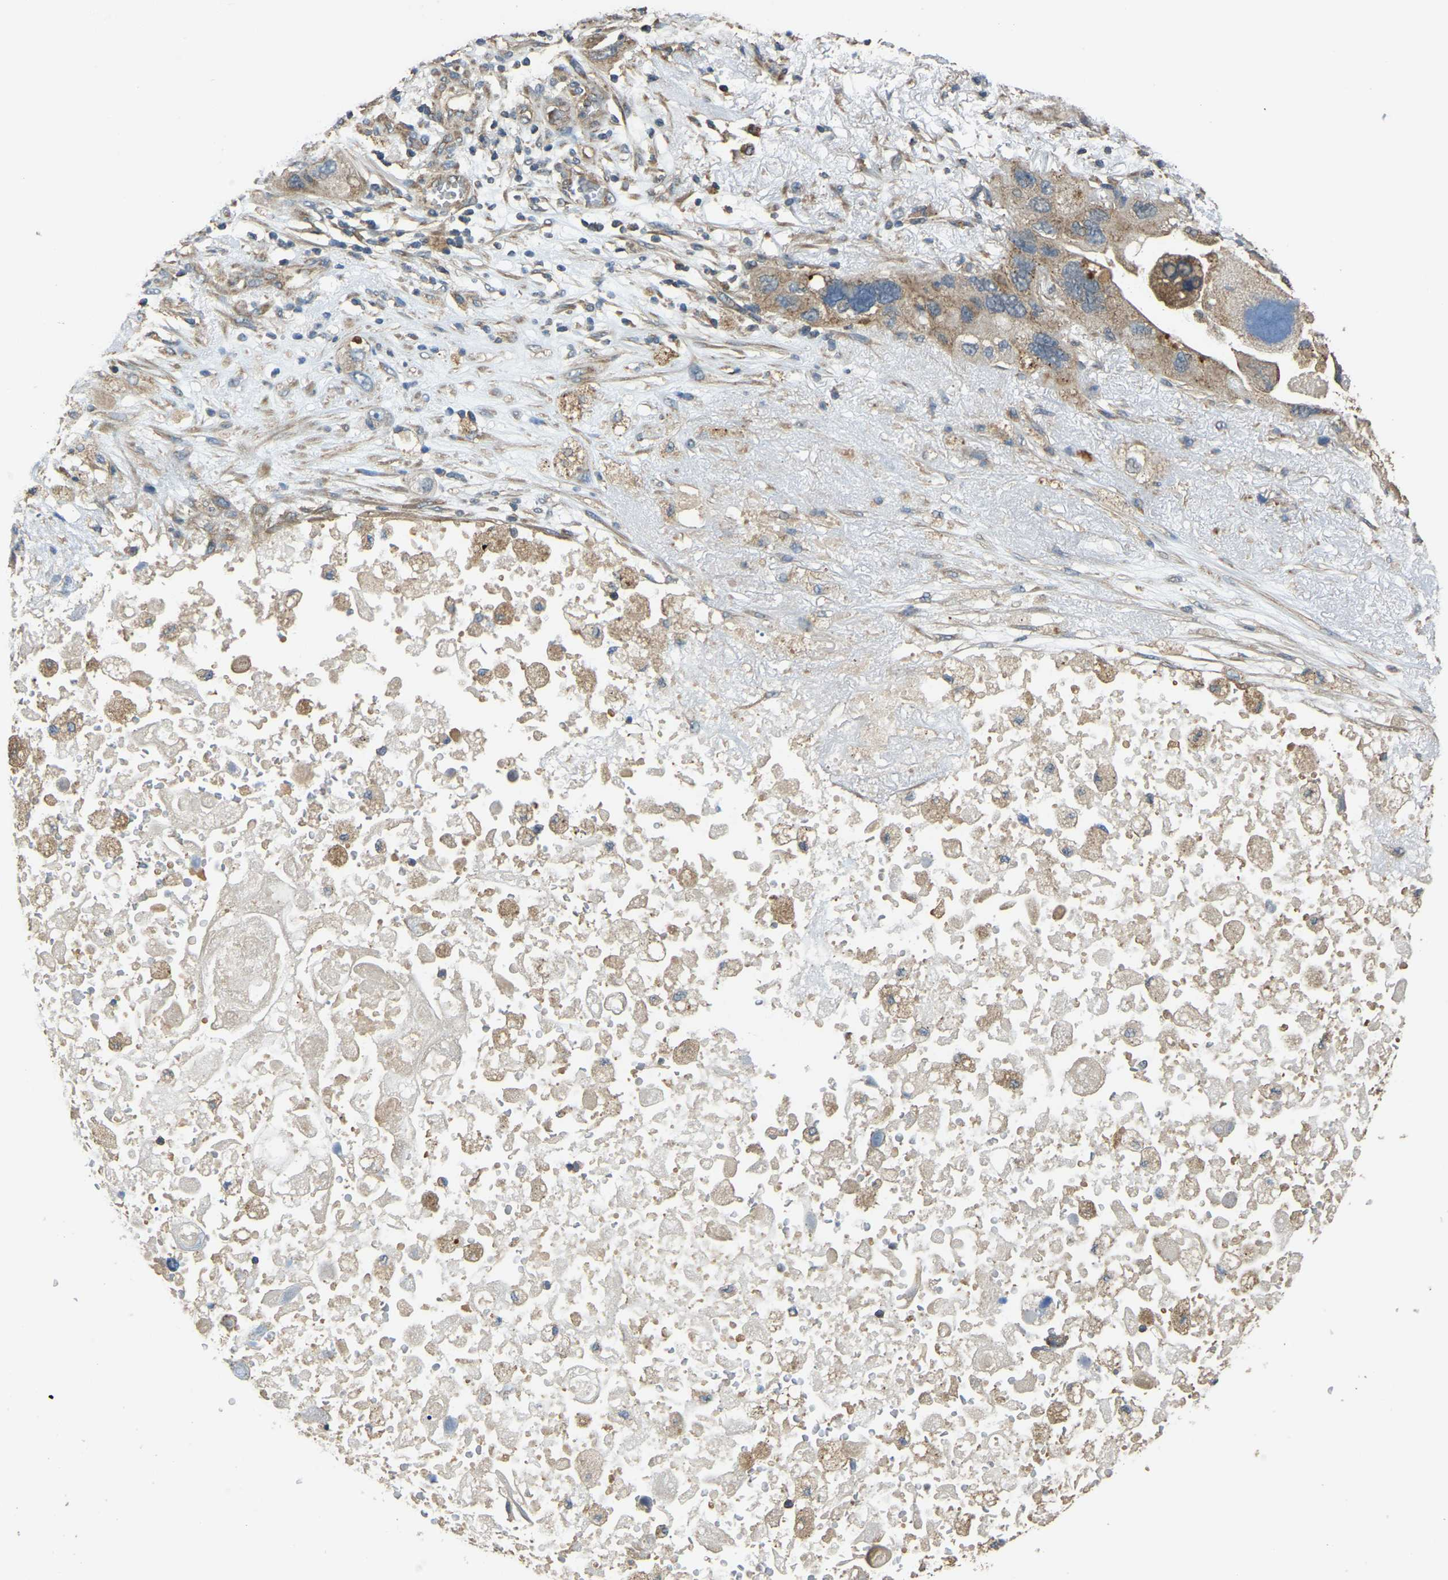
{"staining": {"intensity": "moderate", "quantity": ">75%", "location": "cytoplasmic/membranous"}, "tissue": "lung cancer", "cell_type": "Tumor cells", "image_type": "cancer", "snomed": [{"axis": "morphology", "description": "Squamous cell carcinoma, NOS"}, {"axis": "topography", "description": "Lung"}], "caption": "Lung squamous cell carcinoma tissue demonstrates moderate cytoplasmic/membranous expression in approximately >75% of tumor cells (DAB IHC, brown staining for protein, blue staining for nuclei).", "gene": "GNG2", "patient": {"sex": "female", "age": 73}}